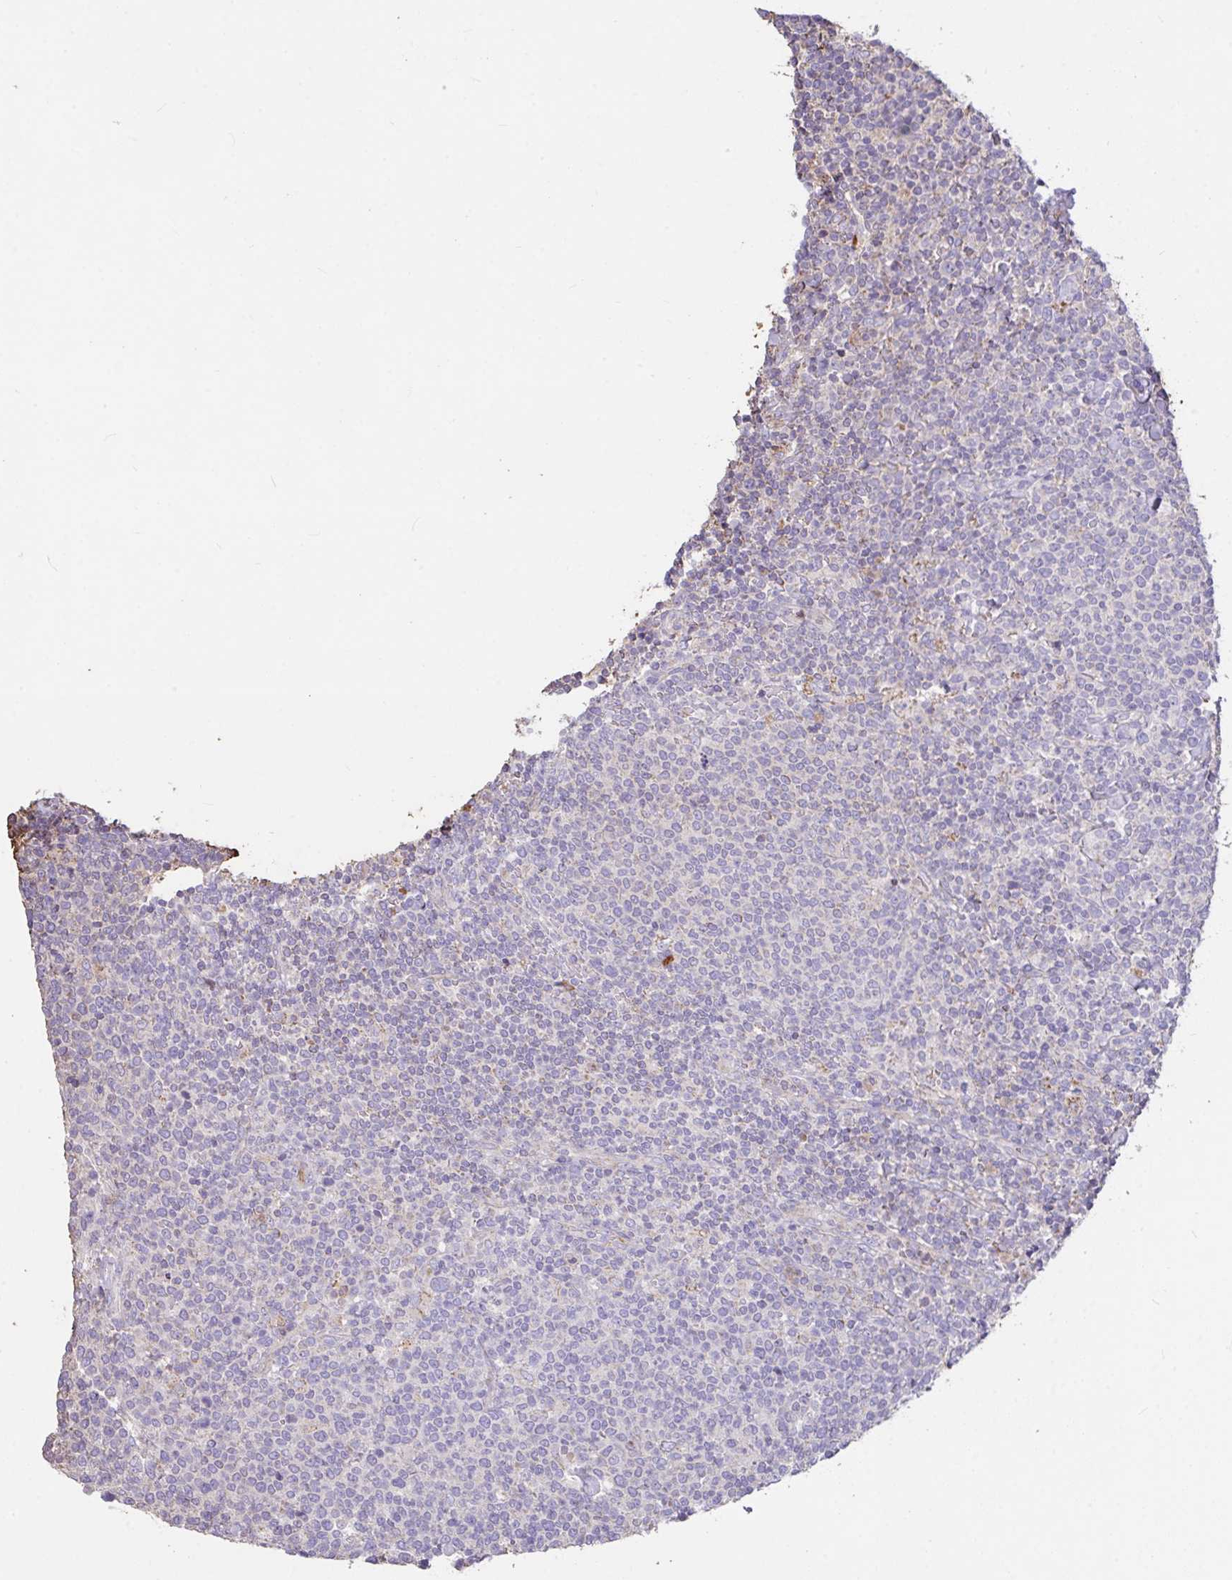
{"staining": {"intensity": "negative", "quantity": "none", "location": "none"}, "tissue": "lymphoma", "cell_type": "Tumor cells", "image_type": "cancer", "snomed": [{"axis": "morphology", "description": "Malignant lymphoma, non-Hodgkin's type, High grade"}, {"axis": "topography", "description": "Lymph node"}], "caption": "Immunohistochemistry micrograph of neoplastic tissue: lymphoma stained with DAB displays no significant protein expression in tumor cells.", "gene": "FCER1A", "patient": {"sex": "male", "age": 61}}